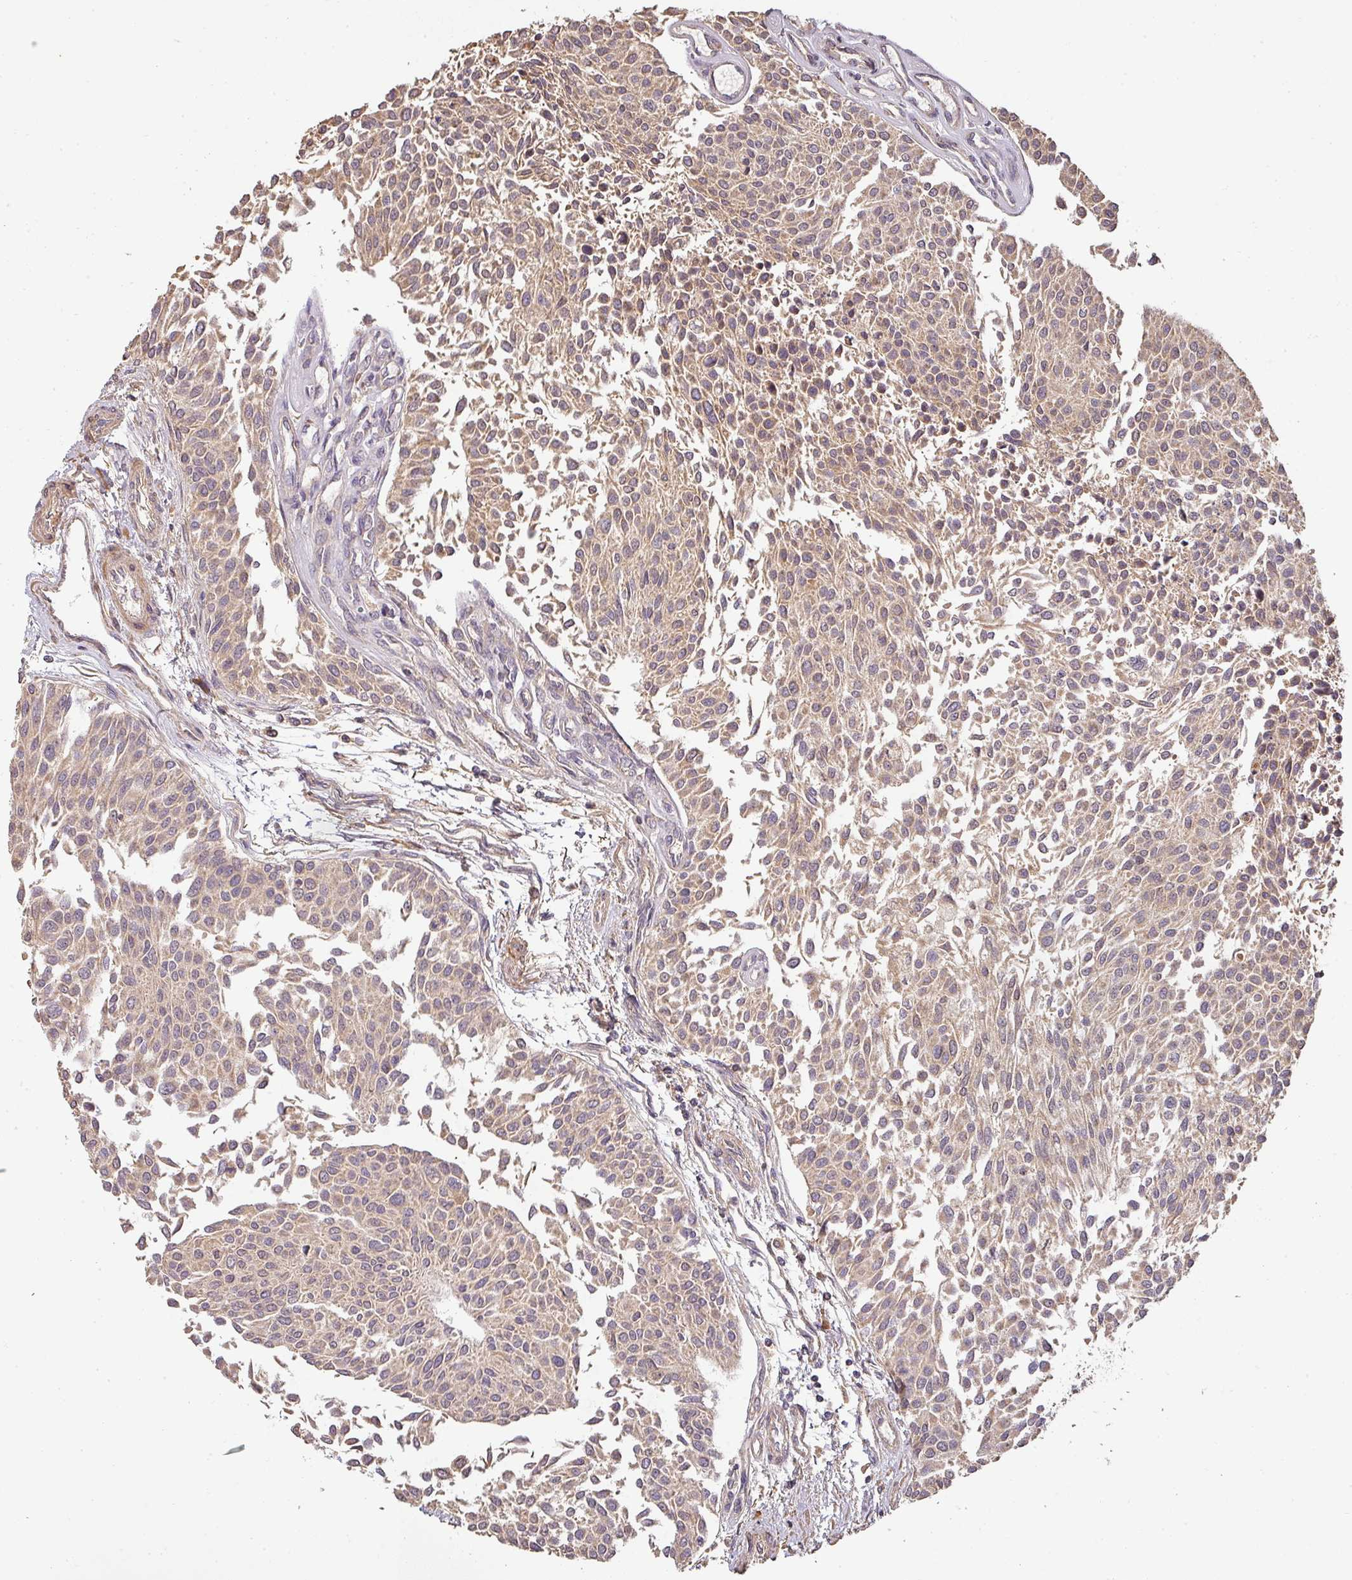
{"staining": {"intensity": "weak", "quantity": "25%-75%", "location": "cytoplasmic/membranous"}, "tissue": "urothelial cancer", "cell_type": "Tumor cells", "image_type": "cancer", "snomed": [{"axis": "morphology", "description": "Urothelial carcinoma, NOS"}, {"axis": "topography", "description": "Urinary bladder"}], "caption": "Tumor cells display weak cytoplasmic/membranous staining in about 25%-75% of cells in transitional cell carcinoma.", "gene": "BPIFB3", "patient": {"sex": "male", "age": 55}}